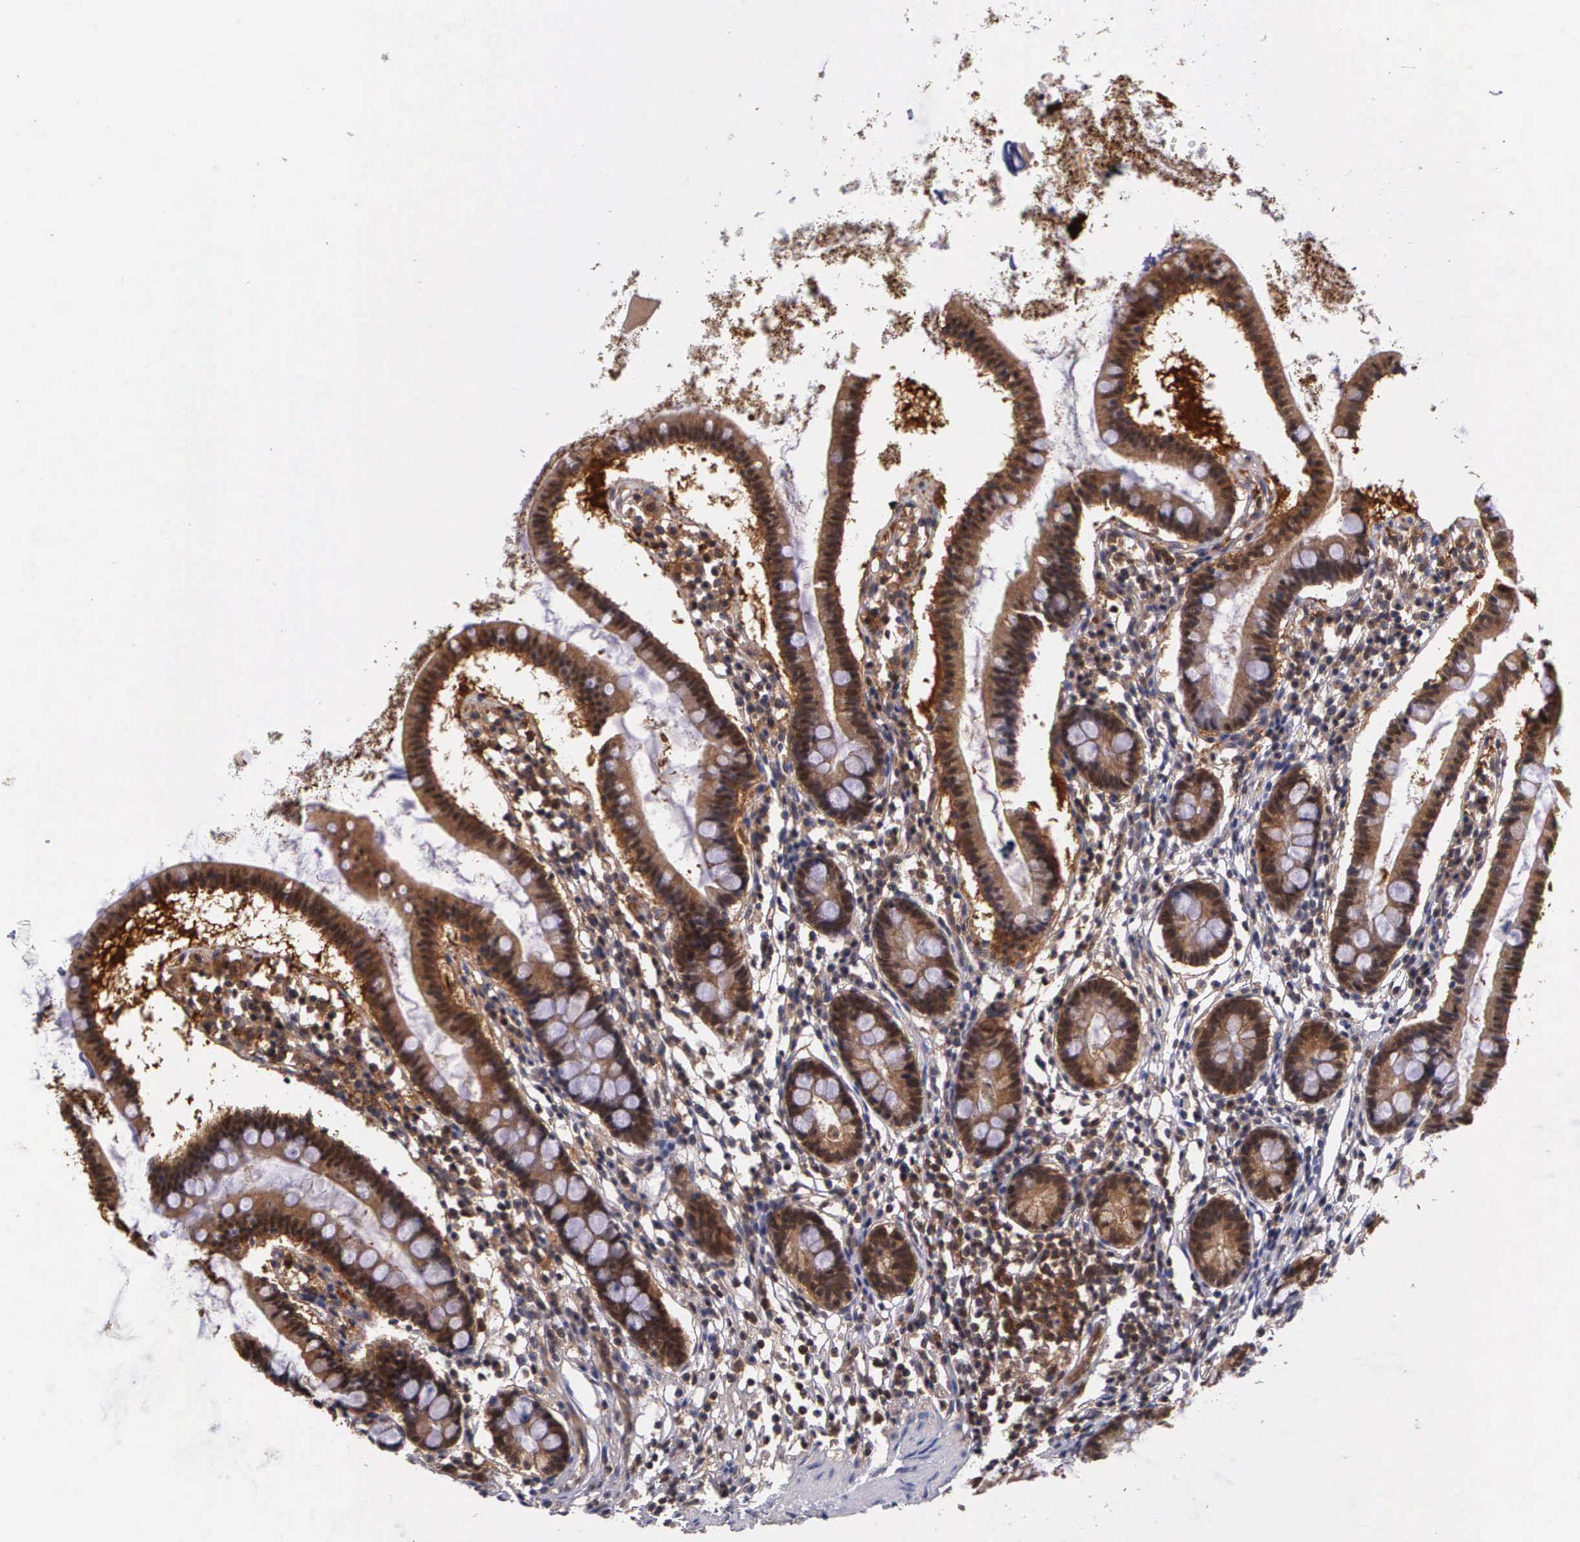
{"staining": {"intensity": "strong", "quantity": ">75%", "location": "cytoplasmic/membranous"}, "tissue": "small intestine", "cell_type": "Glandular cells", "image_type": "normal", "snomed": [{"axis": "morphology", "description": "Normal tissue, NOS"}, {"axis": "topography", "description": "Small intestine"}], "caption": "A micrograph of human small intestine stained for a protein exhibits strong cytoplasmic/membranous brown staining in glandular cells. (Brightfield microscopy of DAB IHC at high magnification).", "gene": "IGBP1P2", "patient": {"sex": "female", "age": 37}}